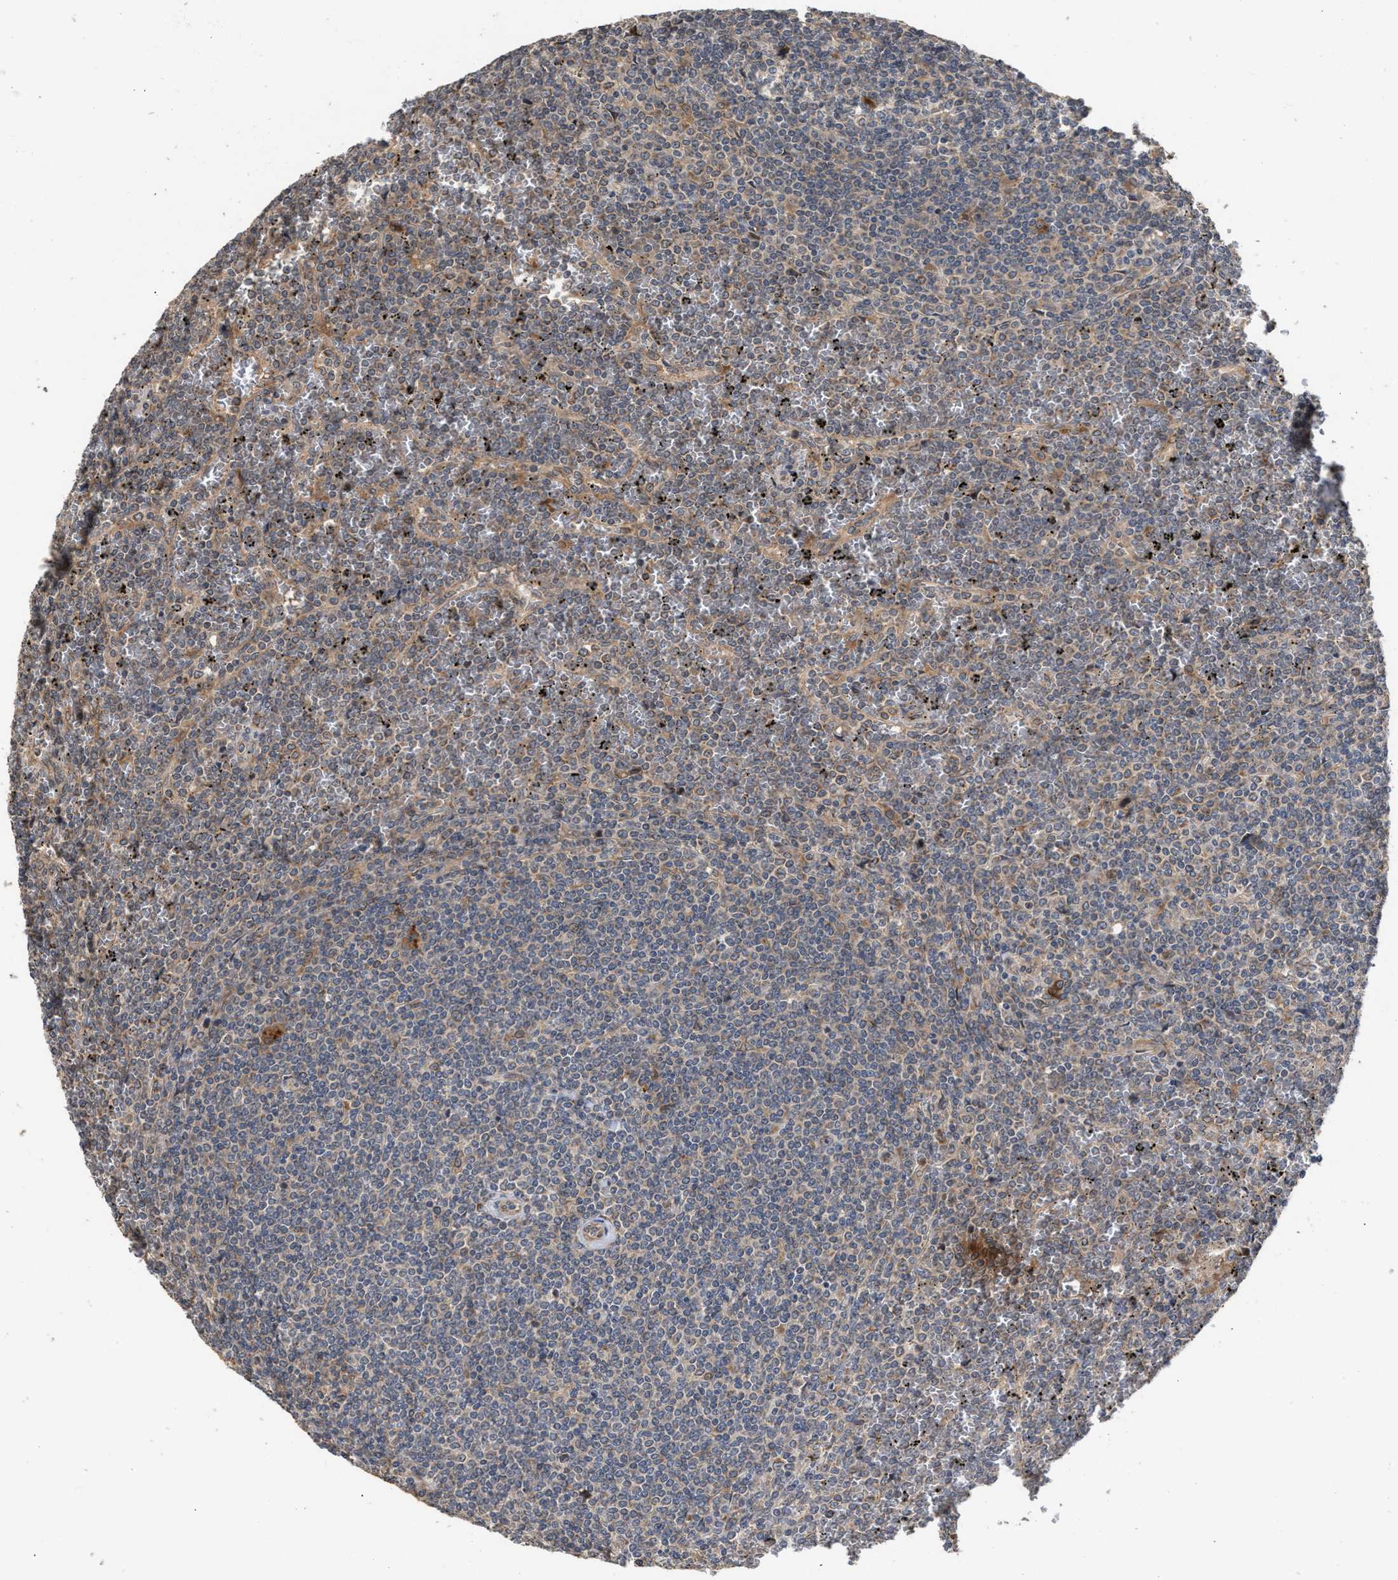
{"staining": {"intensity": "weak", "quantity": "25%-75%", "location": "cytoplasmic/membranous"}, "tissue": "lymphoma", "cell_type": "Tumor cells", "image_type": "cancer", "snomed": [{"axis": "morphology", "description": "Malignant lymphoma, non-Hodgkin's type, Low grade"}, {"axis": "topography", "description": "Spleen"}], "caption": "DAB immunohistochemical staining of human lymphoma reveals weak cytoplasmic/membranous protein positivity in about 25%-75% of tumor cells. Nuclei are stained in blue.", "gene": "SAR1A", "patient": {"sex": "female", "age": 19}}